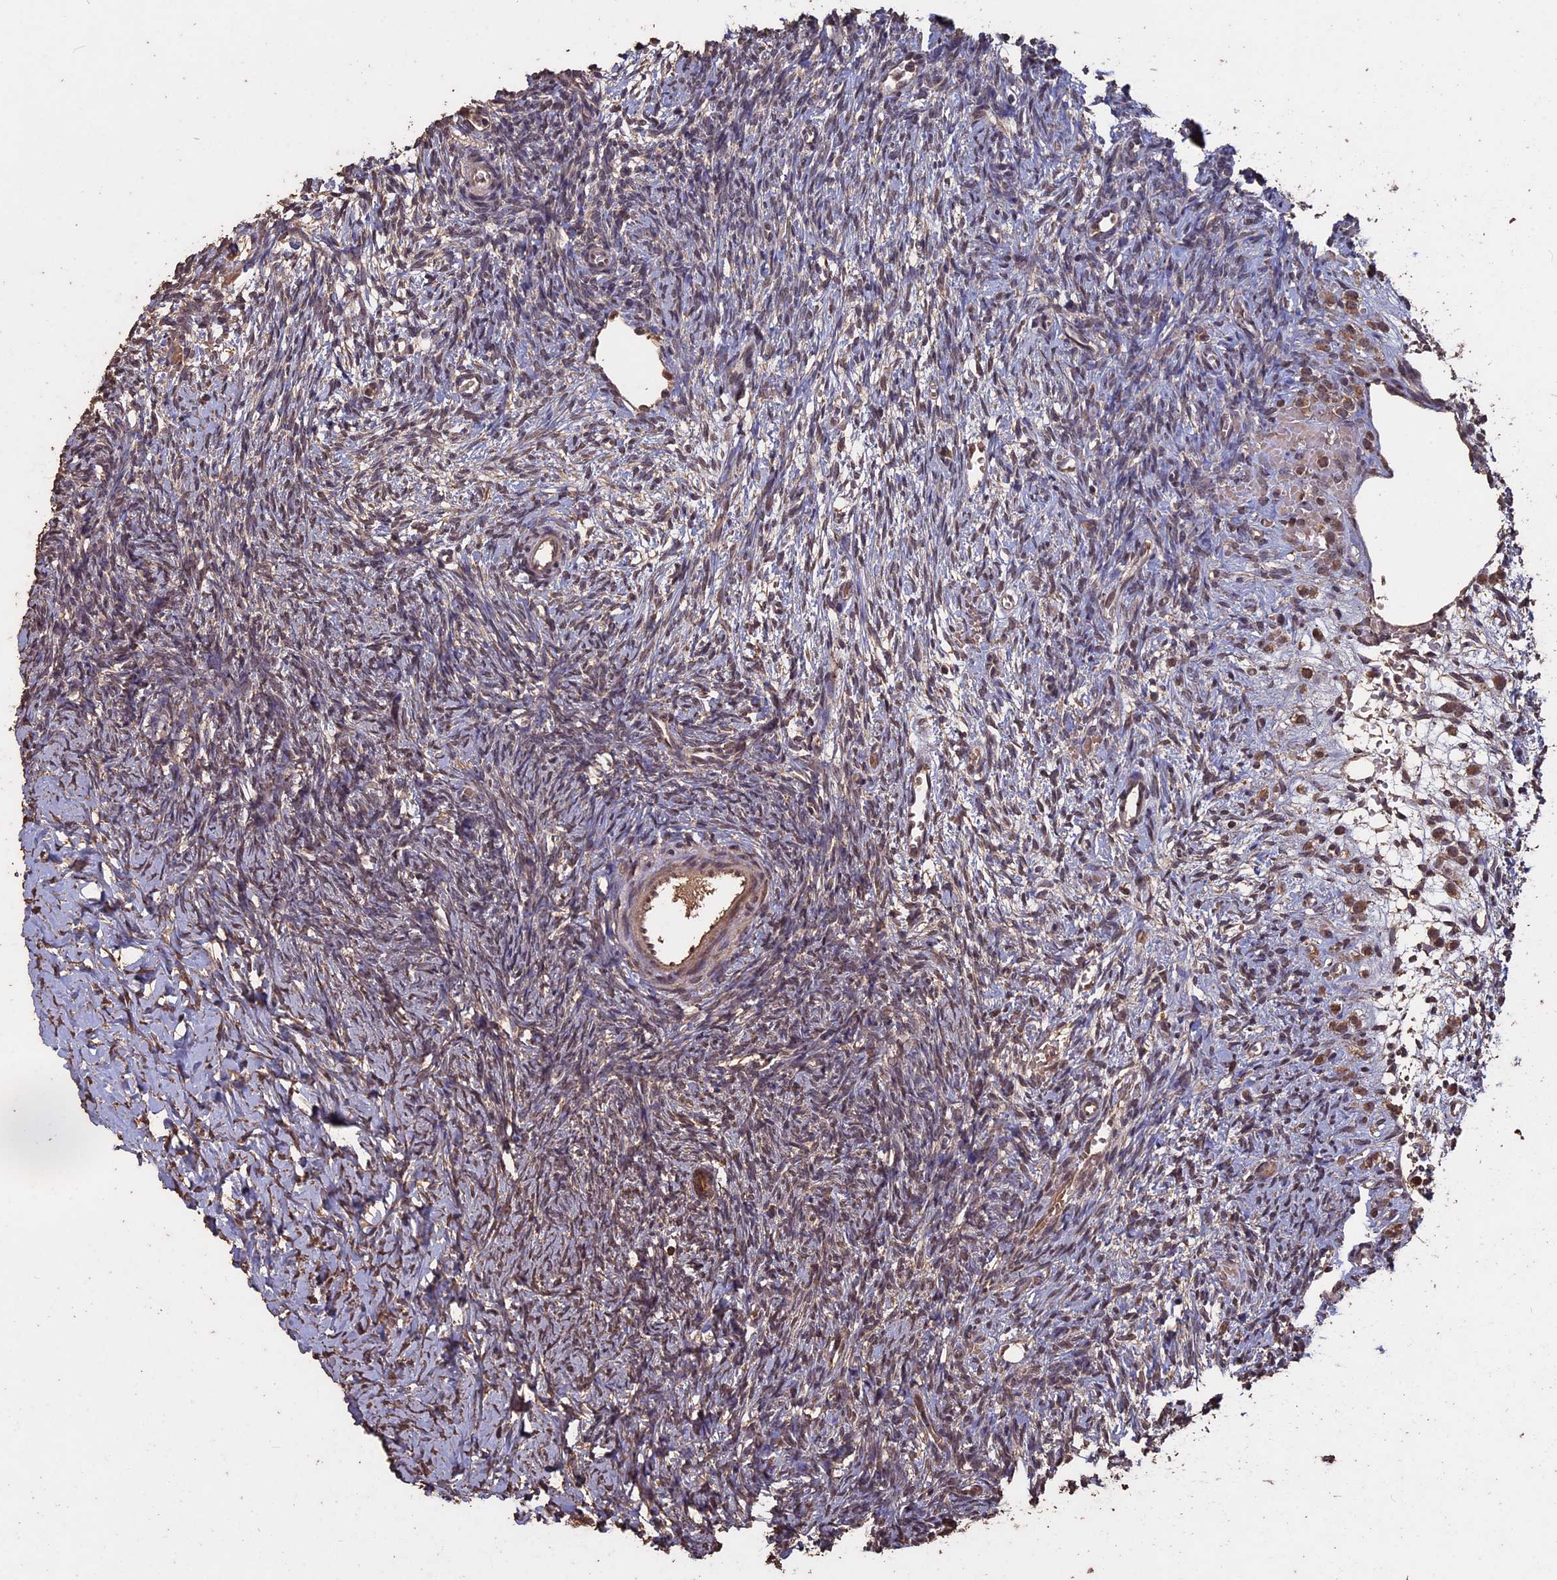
{"staining": {"intensity": "moderate", "quantity": ">75%", "location": "cytoplasmic/membranous"}, "tissue": "ovary", "cell_type": "Follicle cells", "image_type": "normal", "snomed": [{"axis": "morphology", "description": "Normal tissue, NOS"}, {"axis": "topography", "description": "Ovary"}], "caption": "Immunohistochemistry histopathology image of normal ovary stained for a protein (brown), which exhibits medium levels of moderate cytoplasmic/membranous positivity in about >75% of follicle cells.", "gene": "HUNK", "patient": {"sex": "female", "age": 39}}